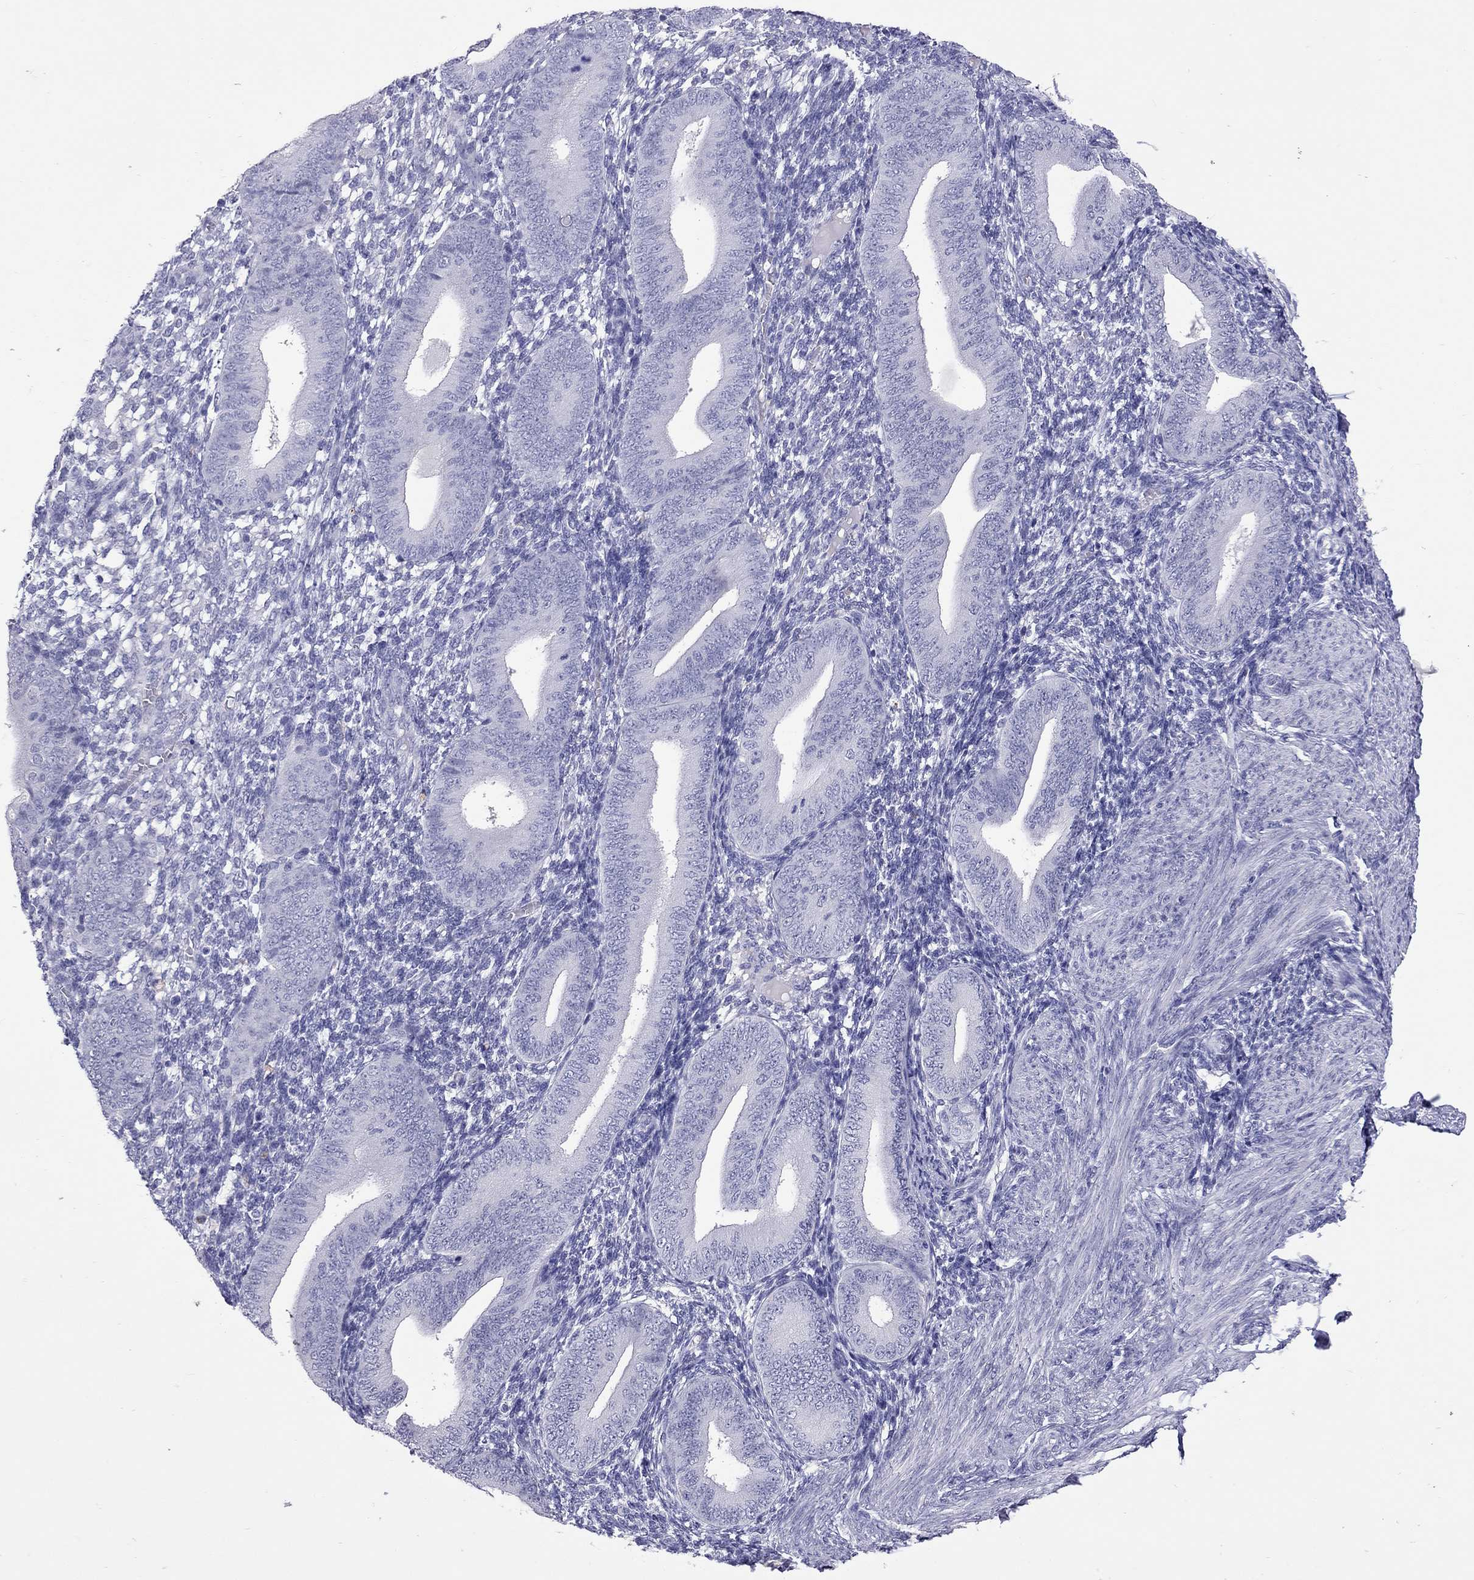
{"staining": {"intensity": "negative", "quantity": "none", "location": "none"}, "tissue": "endometrium", "cell_type": "Cells in endometrial stroma", "image_type": "normal", "snomed": [{"axis": "morphology", "description": "Normal tissue, NOS"}, {"axis": "topography", "description": "Endometrium"}], "caption": "Immunohistochemistry histopathology image of unremarkable endometrium: human endometrium stained with DAB (3,3'-diaminobenzidine) exhibits no significant protein positivity in cells in endometrial stroma. Nuclei are stained in blue.", "gene": "SLAMF1", "patient": {"sex": "female", "age": 39}}